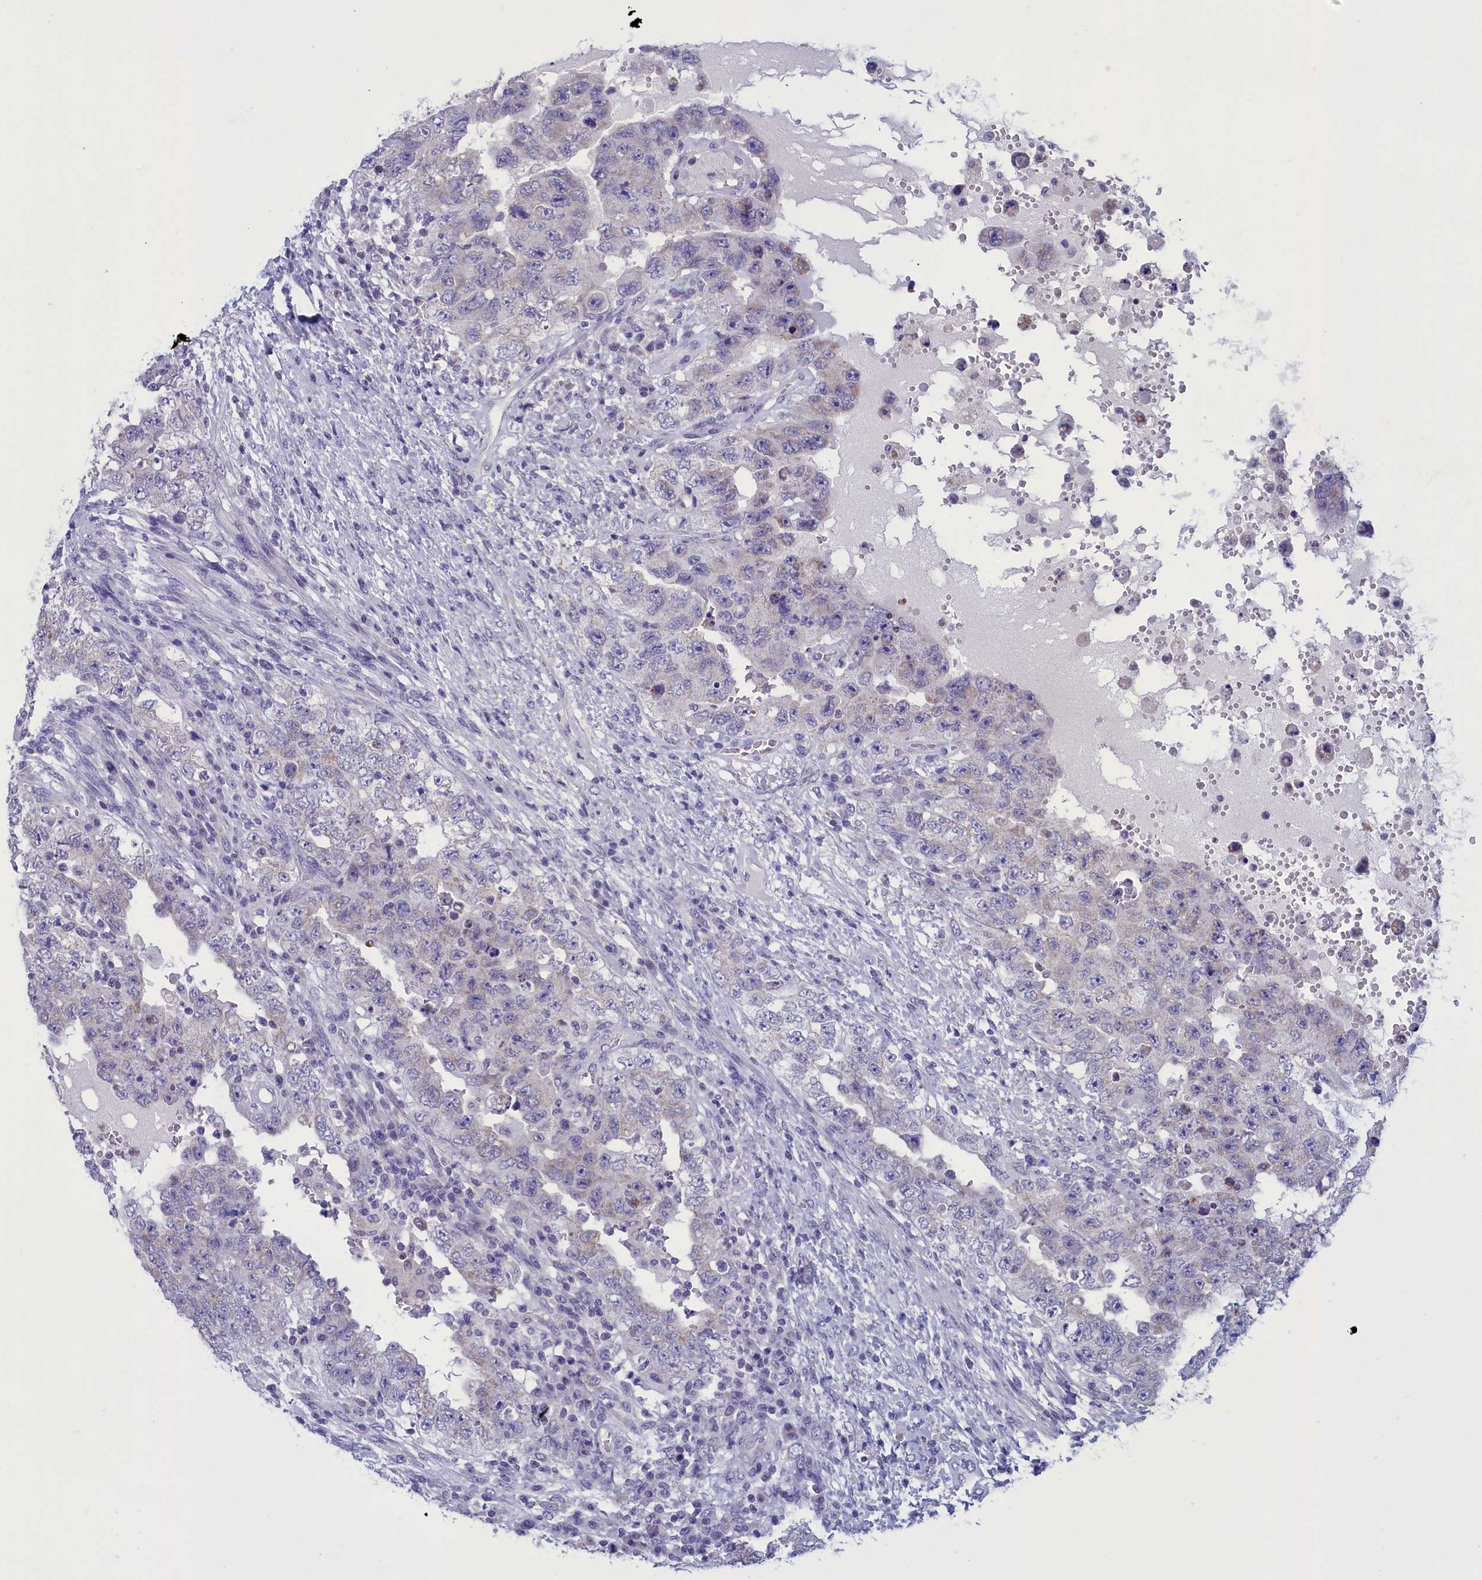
{"staining": {"intensity": "negative", "quantity": "none", "location": "none"}, "tissue": "testis cancer", "cell_type": "Tumor cells", "image_type": "cancer", "snomed": [{"axis": "morphology", "description": "Carcinoma, Embryonal, NOS"}, {"axis": "topography", "description": "Testis"}], "caption": "Immunohistochemistry photomicrograph of human embryonal carcinoma (testis) stained for a protein (brown), which exhibits no positivity in tumor cells.", "gene": "PARS2", "patient": {"sex": "male", "age": 26}}